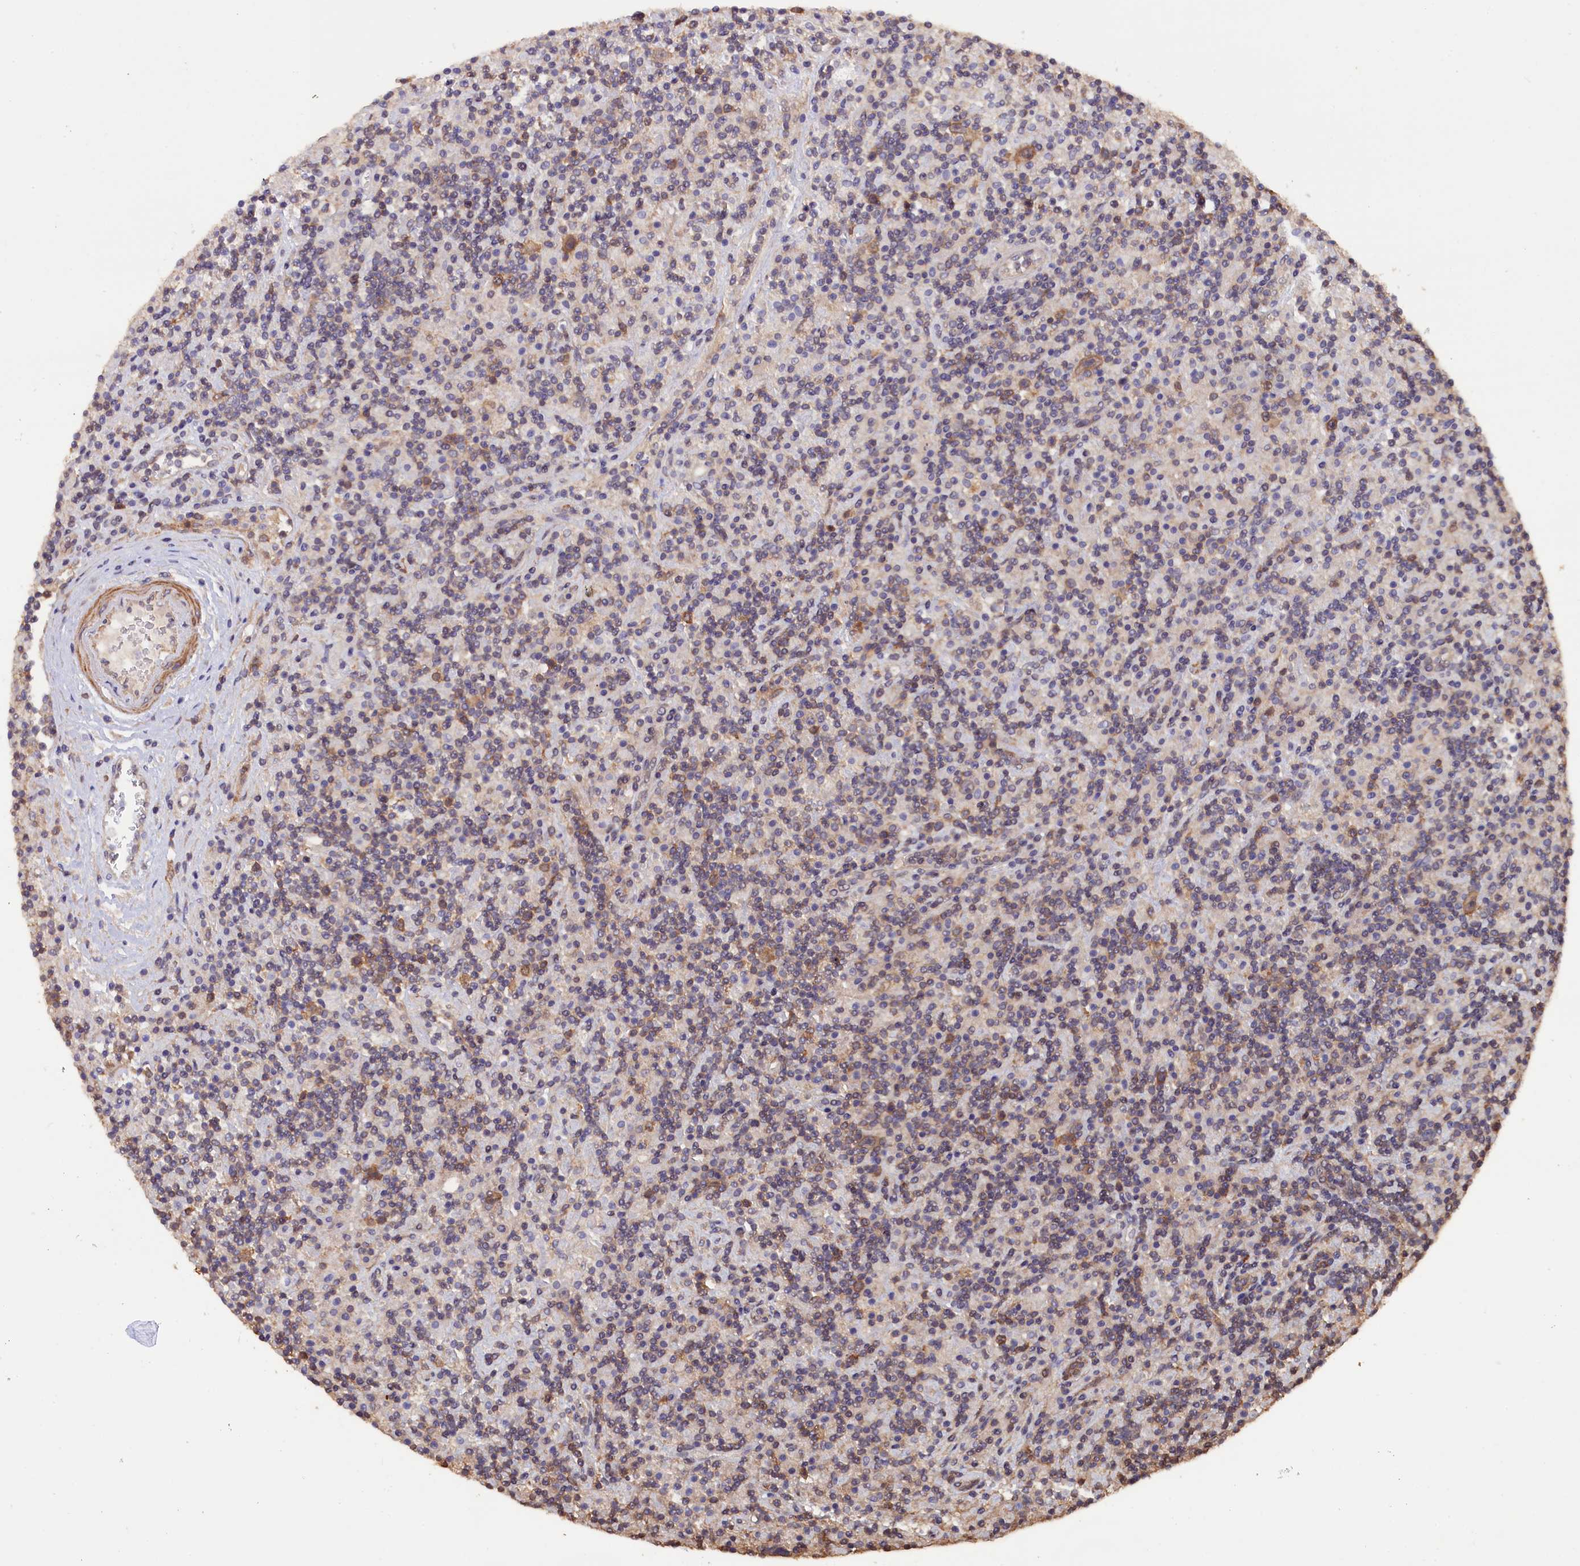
{"staining": {"intensity": "moderate", "quantity": ">75%", "location": "cytoplasmic/membranous"}, "tissue": "lymphoma", "cell_type": "Tumor cells", "image_type": "cancer", "snomed": [{"axis": "morphology", "description": "Hodgkin's disease, NOS"}, {"axis": "topography", "description": "Lymph node"}], "caption": "Tumor cells show moderate cytoplasmic/membranous positivity in about >75% of cells in Hodgkin's disease.", "gene": "JPT2", "patient": {"sex": "male", "age": 70}}